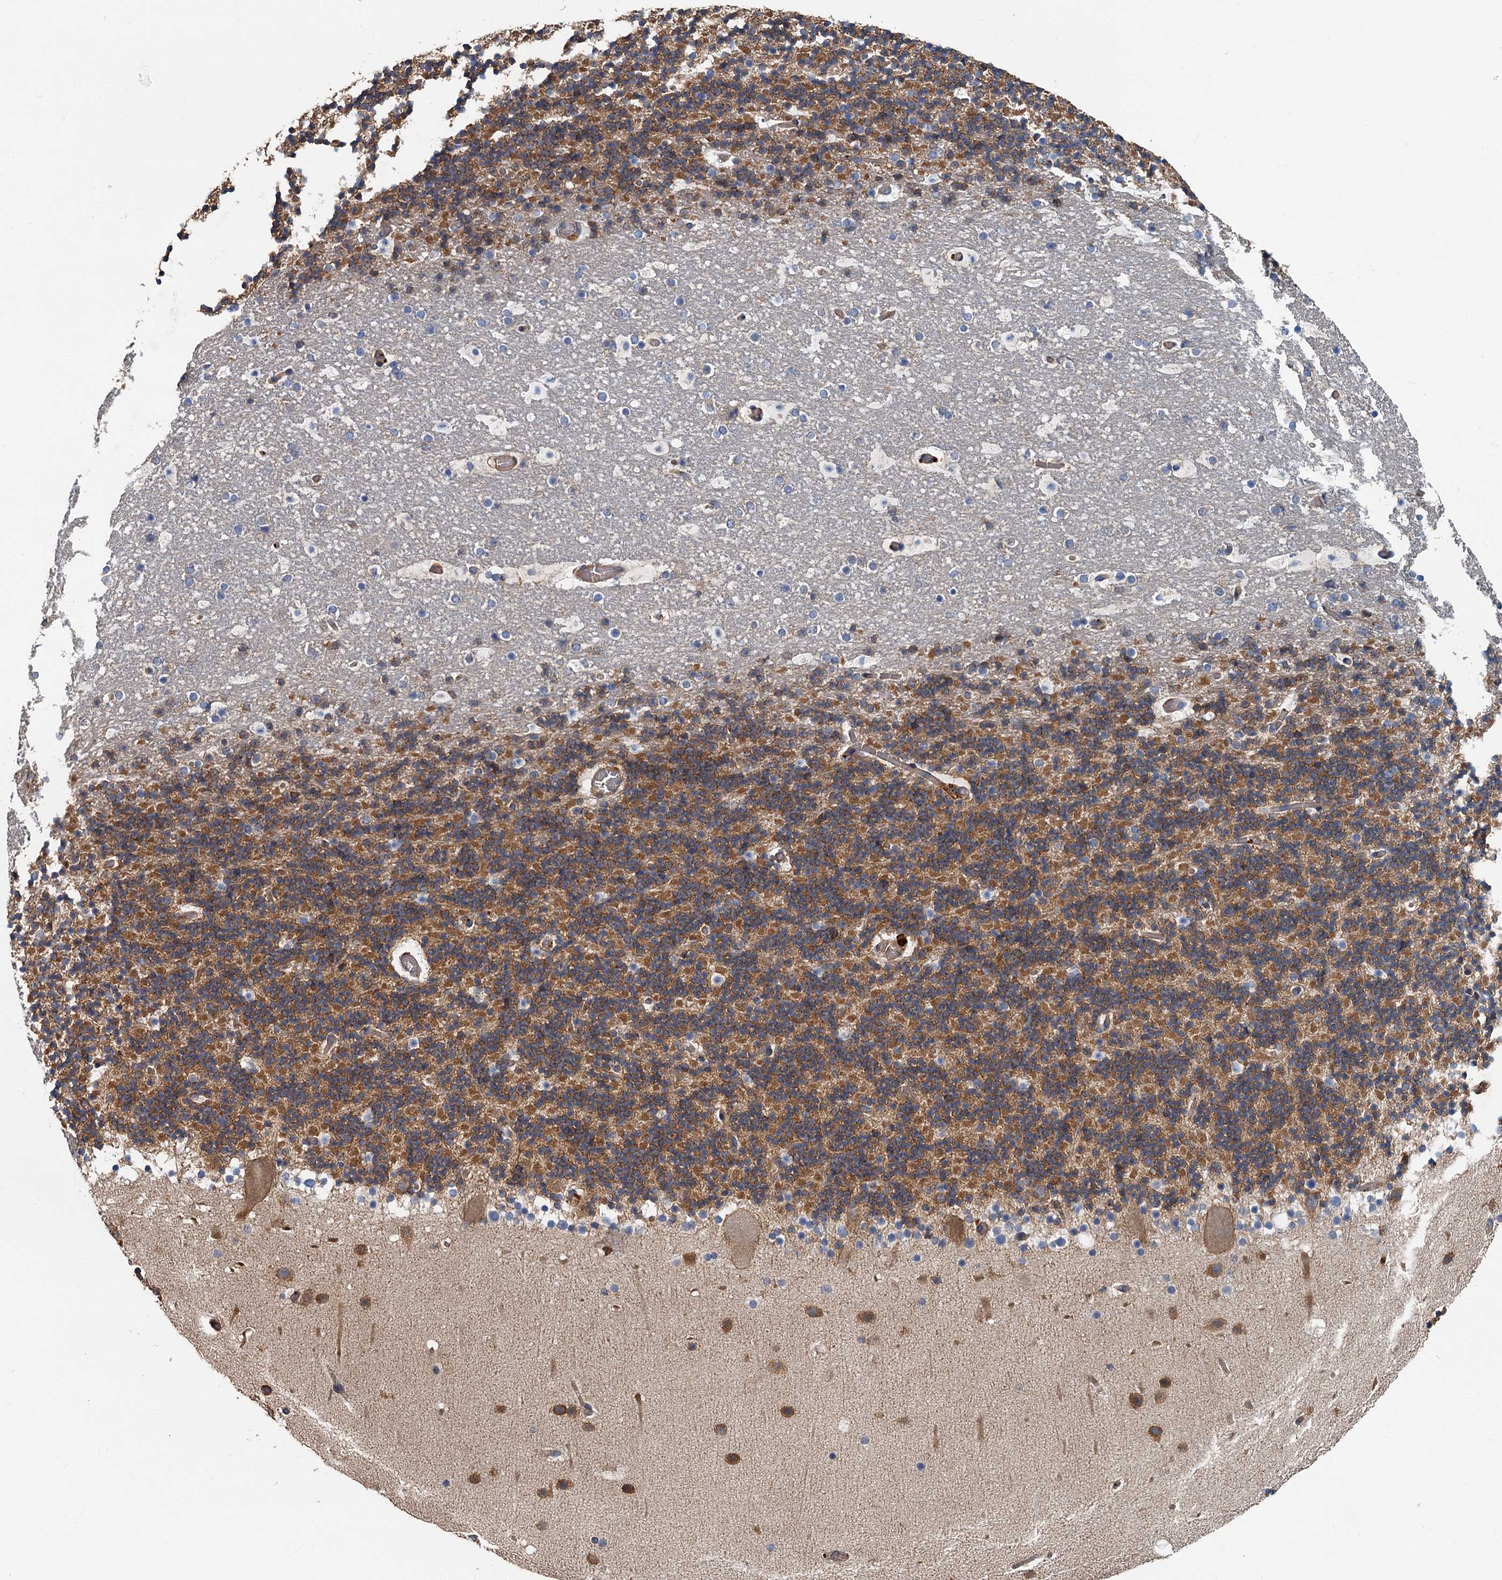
{"staining": {"intensity": "moderate", "quantity": ">75%", "location": "cytoplasmic/membranous"}, "tissue": "cerebellum", "cell_type": "Cells in granular layer", "image_type": "normal", "snomed": [{"axis": "morphology", "description": "Normal tissue, NOS"}, {"axis": "topography", "description": "Cerebellum"}], "caption": "Immunohistochemical staining of unremarkable human cerebellum displays >75% levels of moderate cytoplasmic/membranous protein positivity in approximately >75% of cells in granular layer.", "gene": "PPIP5K1", "patient": {"sex": "male", "age": 57}}